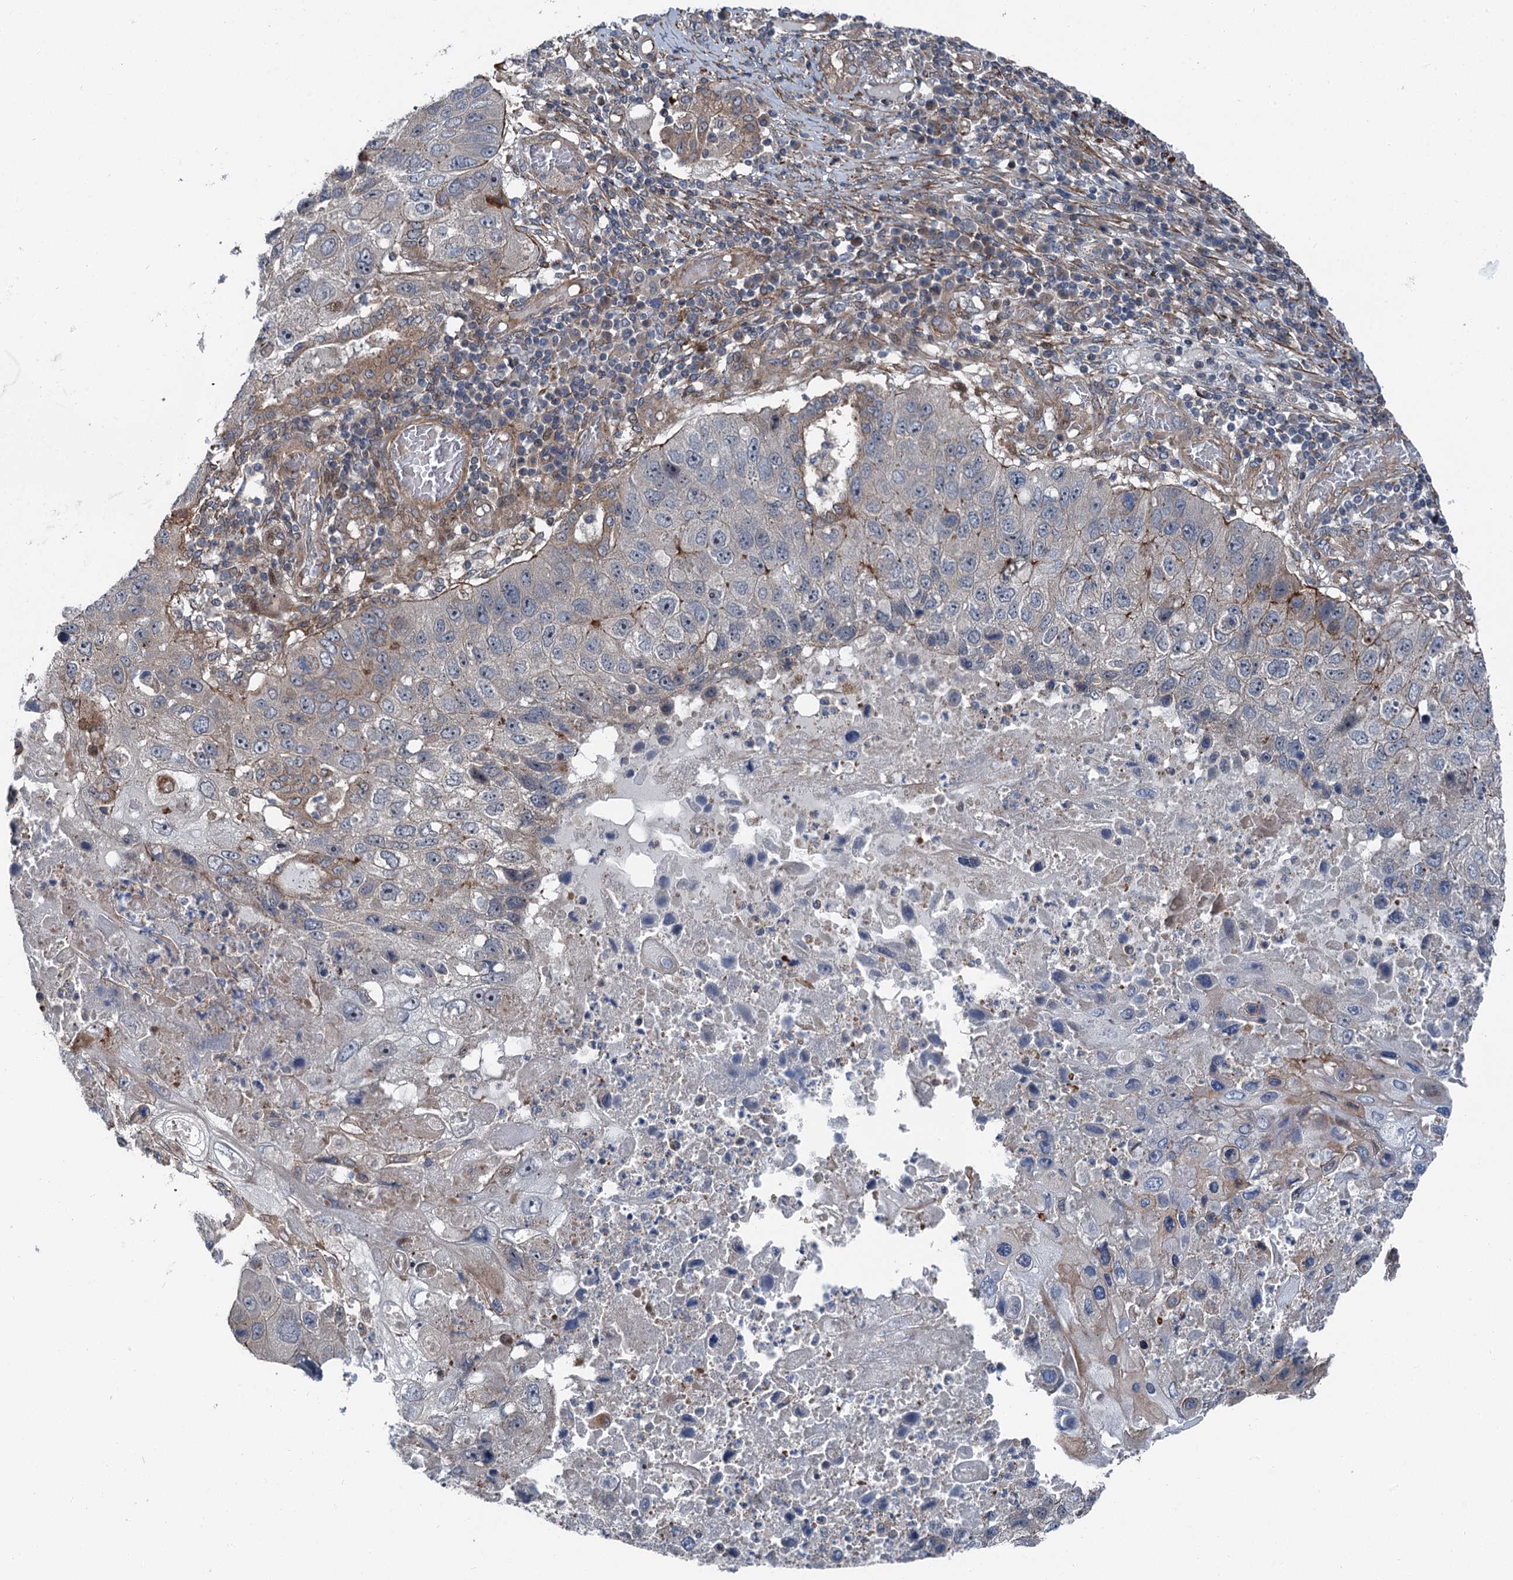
{"staining": {"intensity": "negative", "quantity": "none", "location": "none"}, "tissue": "lung cancer", "cell_type": "Tumor cells", "image_type": "cancer", "snomed": [{"axis": "morphology", "description": "Squamous cell carcinoma, NOS"}, {"axis": "topography", "description": "Lung"}], "caption": "DAB immunohistochemical staining of human lung cancer exhibits no significant positivity in tumor cells.", "gene": "POLR1D", "patient": {"sex": "male", "age": 61}}